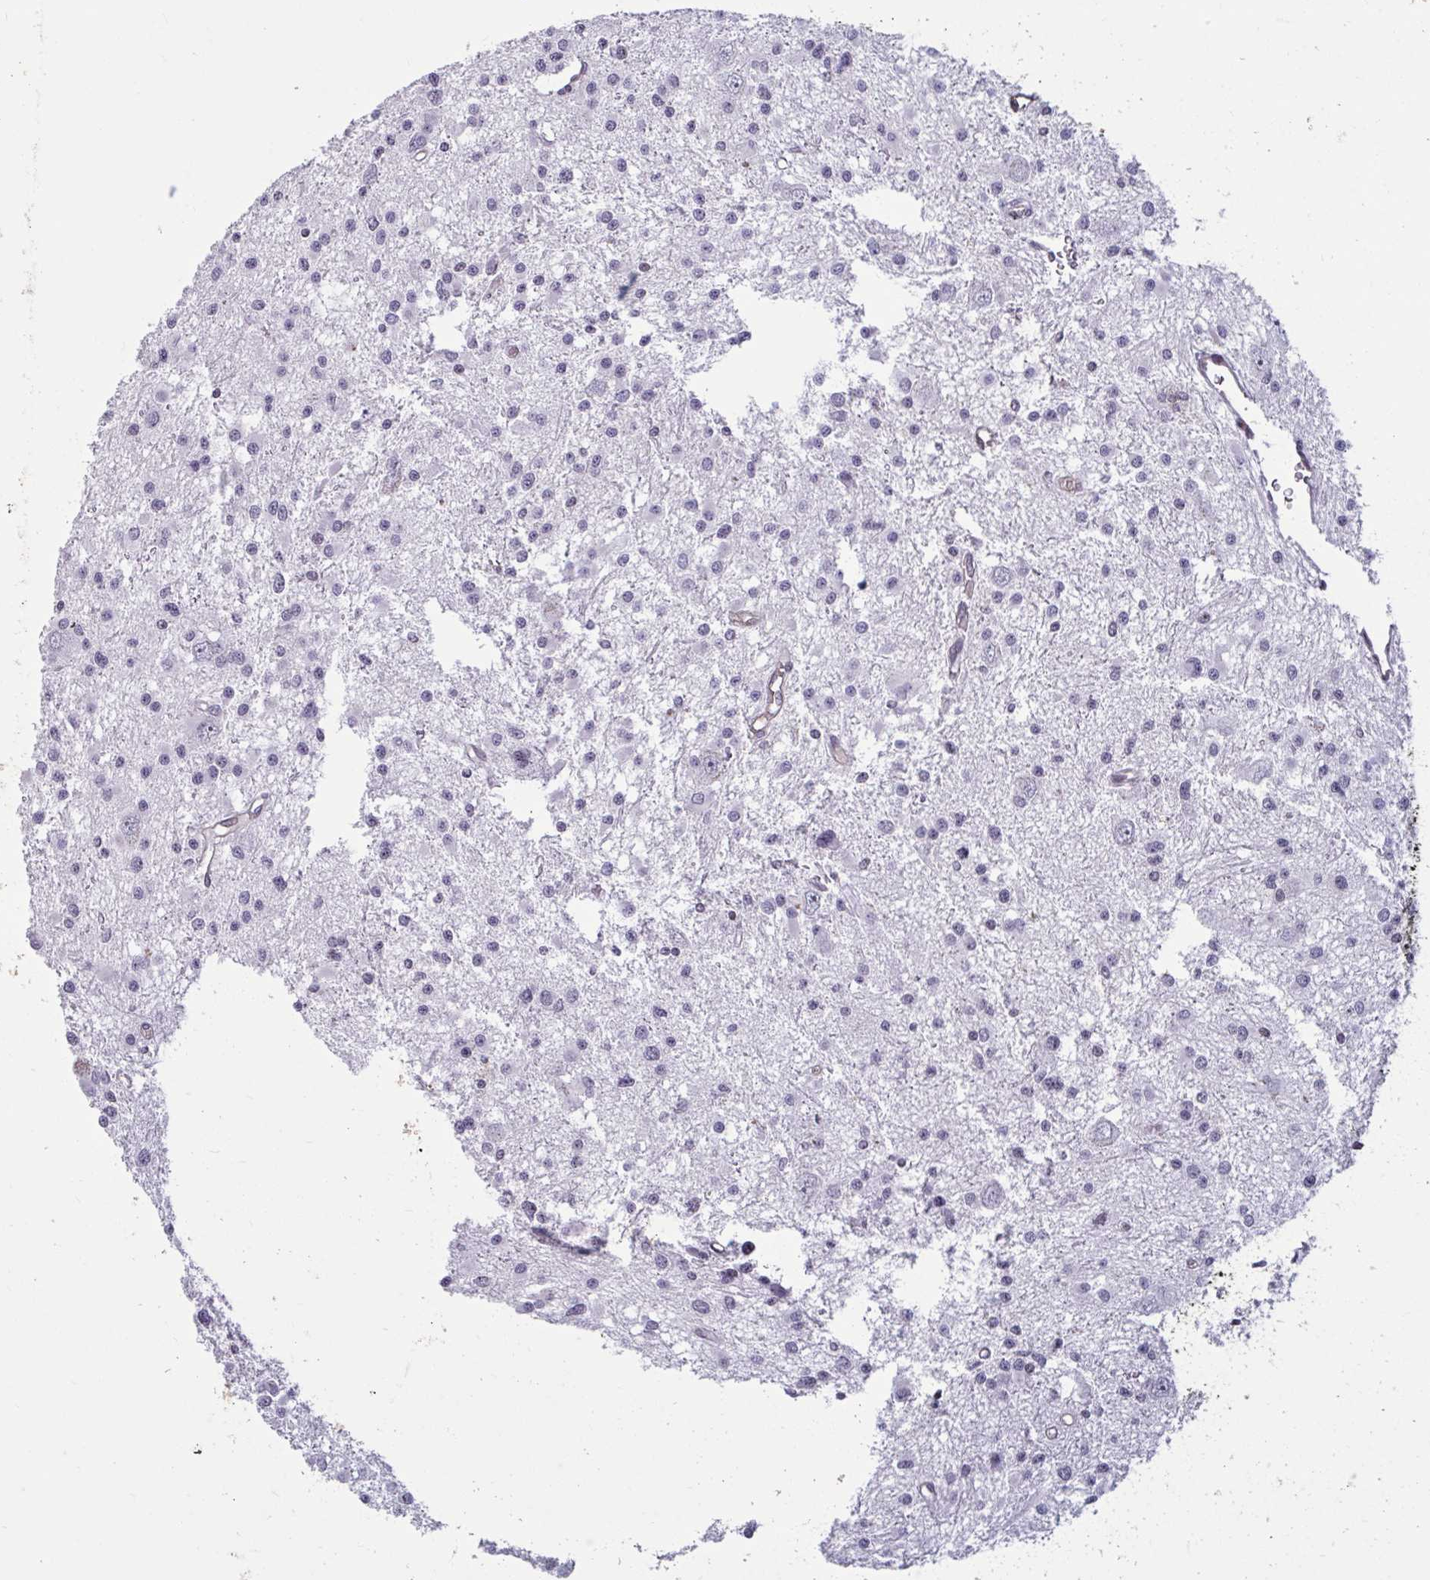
{"staining": {"intensity": "negative", "quantity": "none", "location": "none"}, "tissue": "glioma", "cell_type": "Tumor cells", "image_type": "cancer", "snomed": [{"axis": "morphology", "description": "Glioma, malignant, High grade"}, {"axis": "topography", "description": "Brain"}], "caption": "Immunohistochemistry histopathology image of neoplastic tissue: human malignant high-grade glioma stained with DAB (3,3'-diaminobenzidine) displays no significant protein positivity in tumor cells.", "gene": "TBC1D4", "patient": {"sex": "male", "age": 54}}